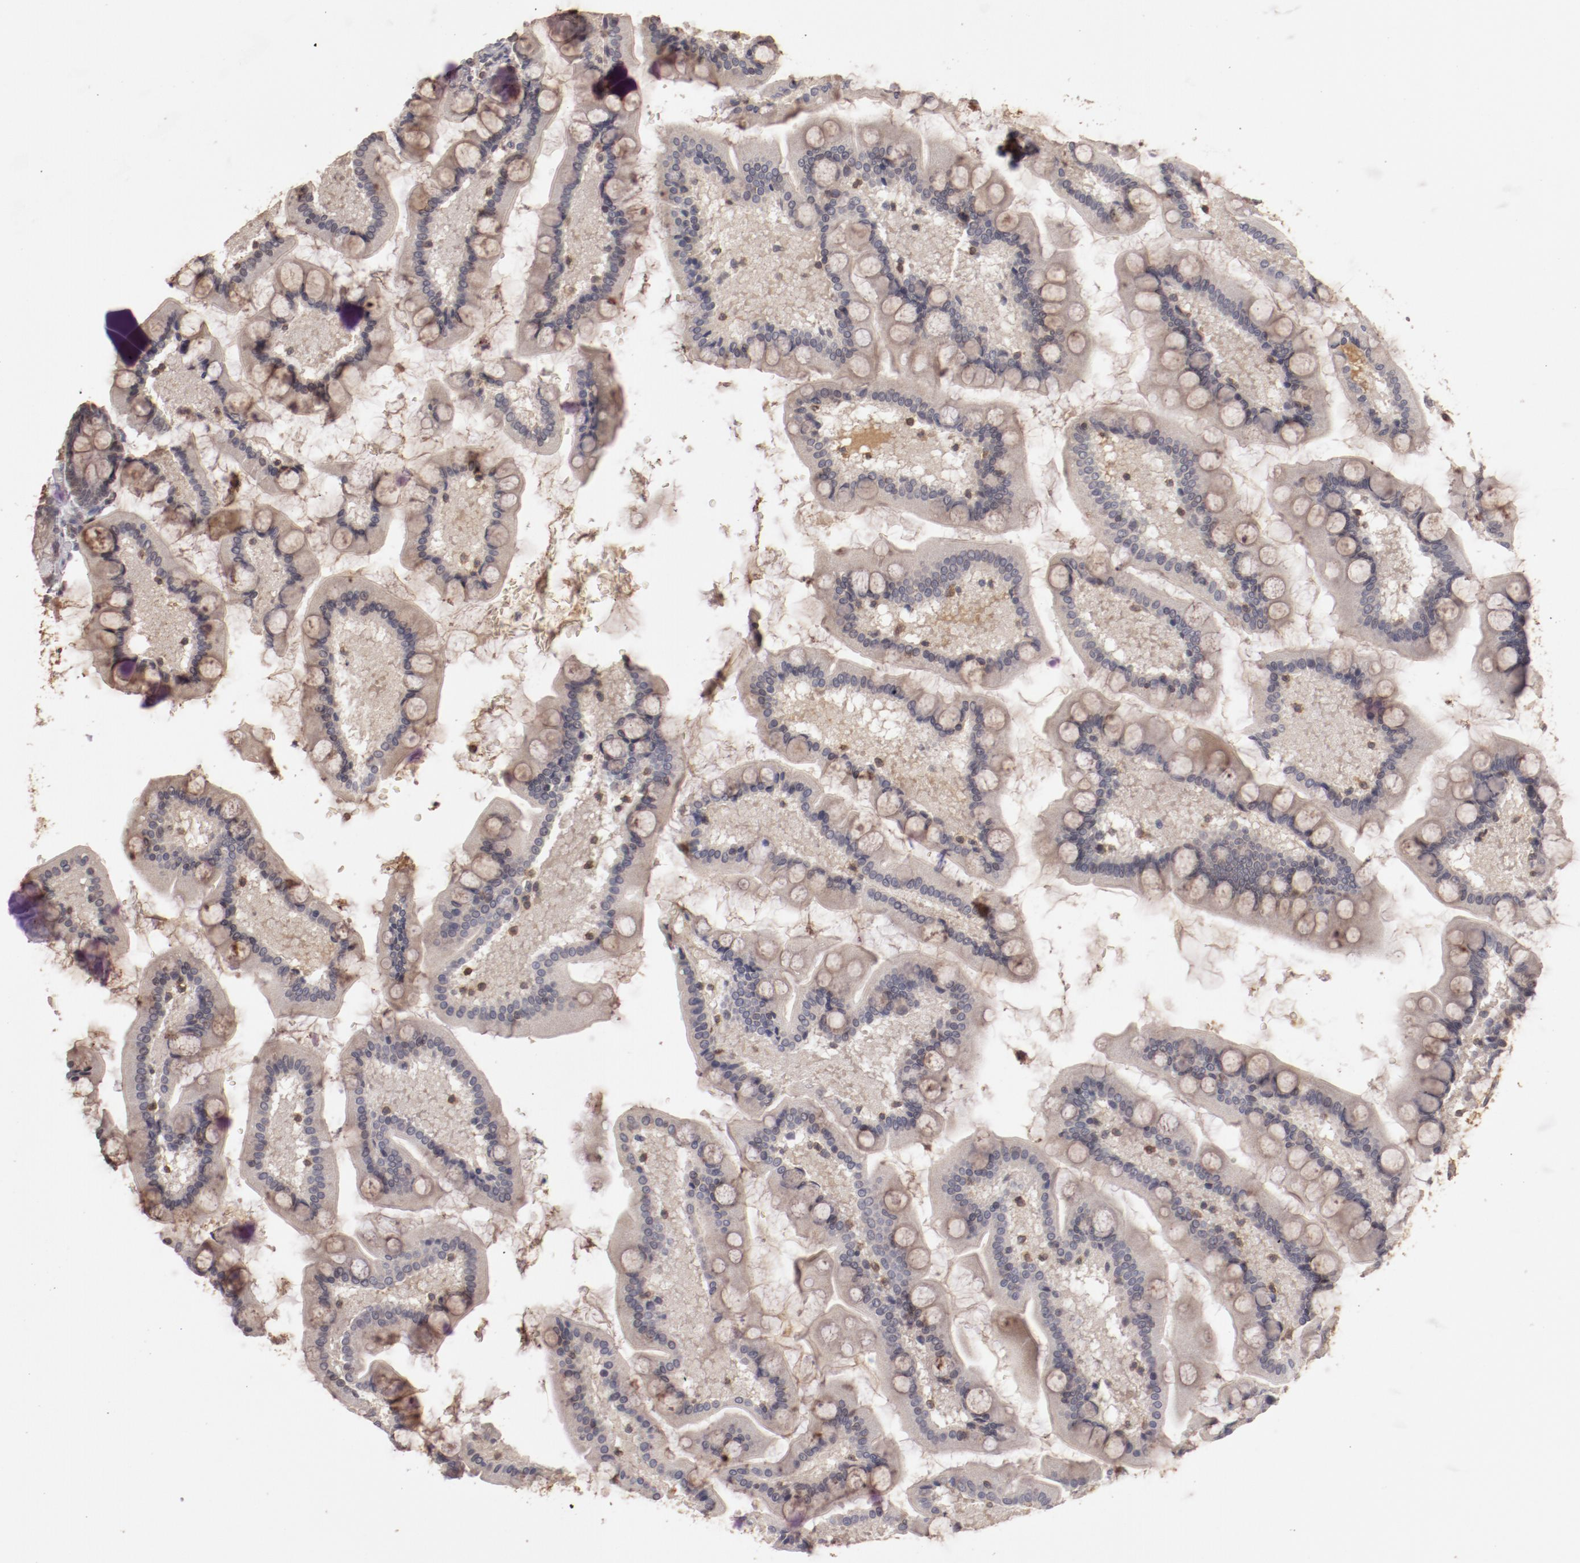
{"staining": {"intensity": "weak", "quantity": "25%-75%", "location": "cytoplasmic/membranous"}, "tissue": "small intestine", "cell_type": "Glandular cells", "image_type": "normal", "snomed": [{"axis": "morphology", "description": "Normal tissue, NOS"}, {"axis": "topography", "description": "Small intestine"}], "caption": "Protein staining of normal small intestine demonstrates weak cytoplasmic/membranous staining in about 25%-75% of glandular cells. (DAB (3,3'-diaminobenzidine) IHC, brown staining for protein, blue staining for nuclei).", "gene": "MBL2", "patient": {"sex": "male", "age": 41}}